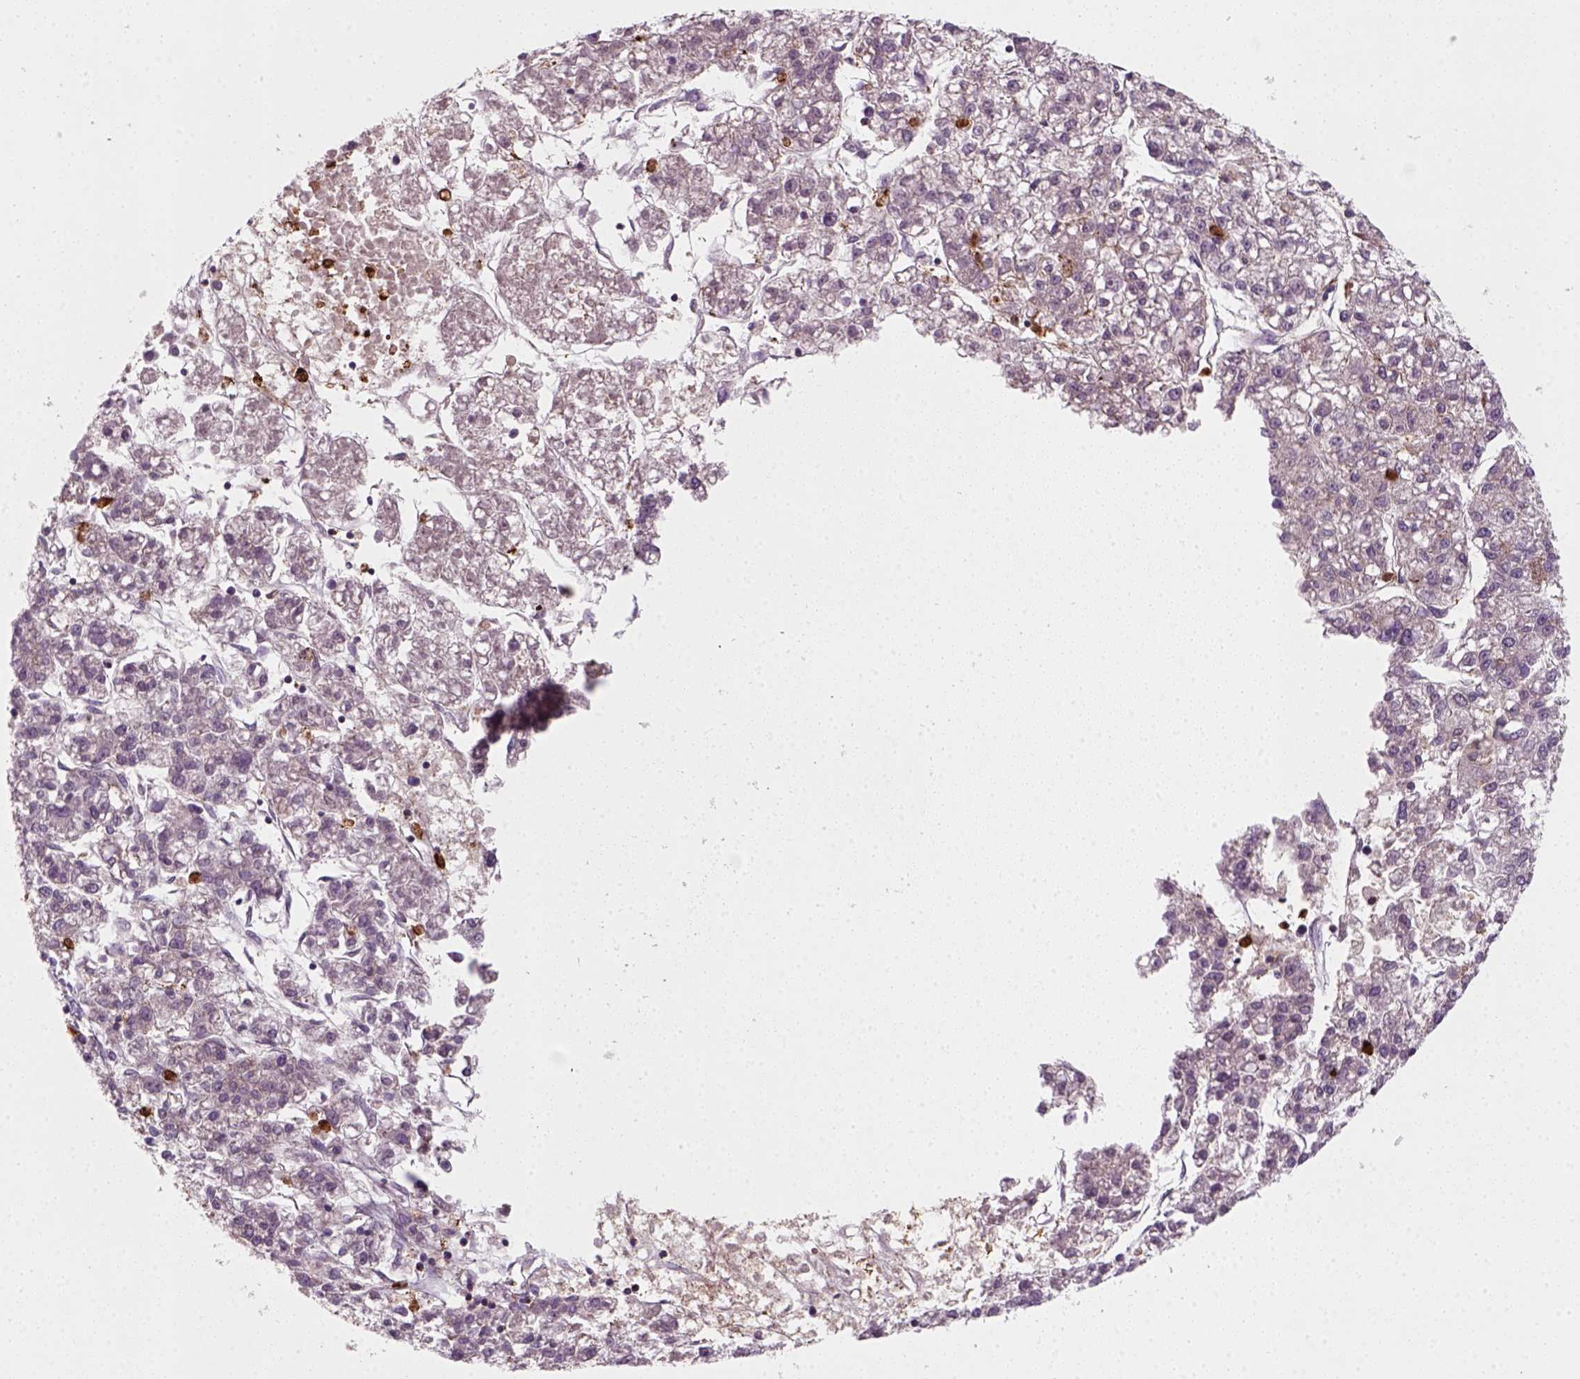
{"staining": {"intensity": "negative", "quantity": "none", "location": "none"}, "tissue": "liver cancer", "cell_type": "Tumor cells", "image_type": "cancer", "snomed": [{"axis": "morphology", "description": "Carcinoma, Hepatocellular, NOS"}, {"axis": "topography", "description": "Liver"}], "caption": "Immunohistochemistry (IHC) micrograph of neoplastic tissue: human liver hepatocellular carcinoma stained with DAB (3,3'-diaminobenzidine) exhibits no significant protein expression in tumor cells. (Stains: DAB immunohistochemistry (IHC) with hematoxylin counter stain, Microscopy: brightfield microscopy at high magnification).", "gene": "NUDT16L1", "patient": {"sex": "male", "age": 56}}